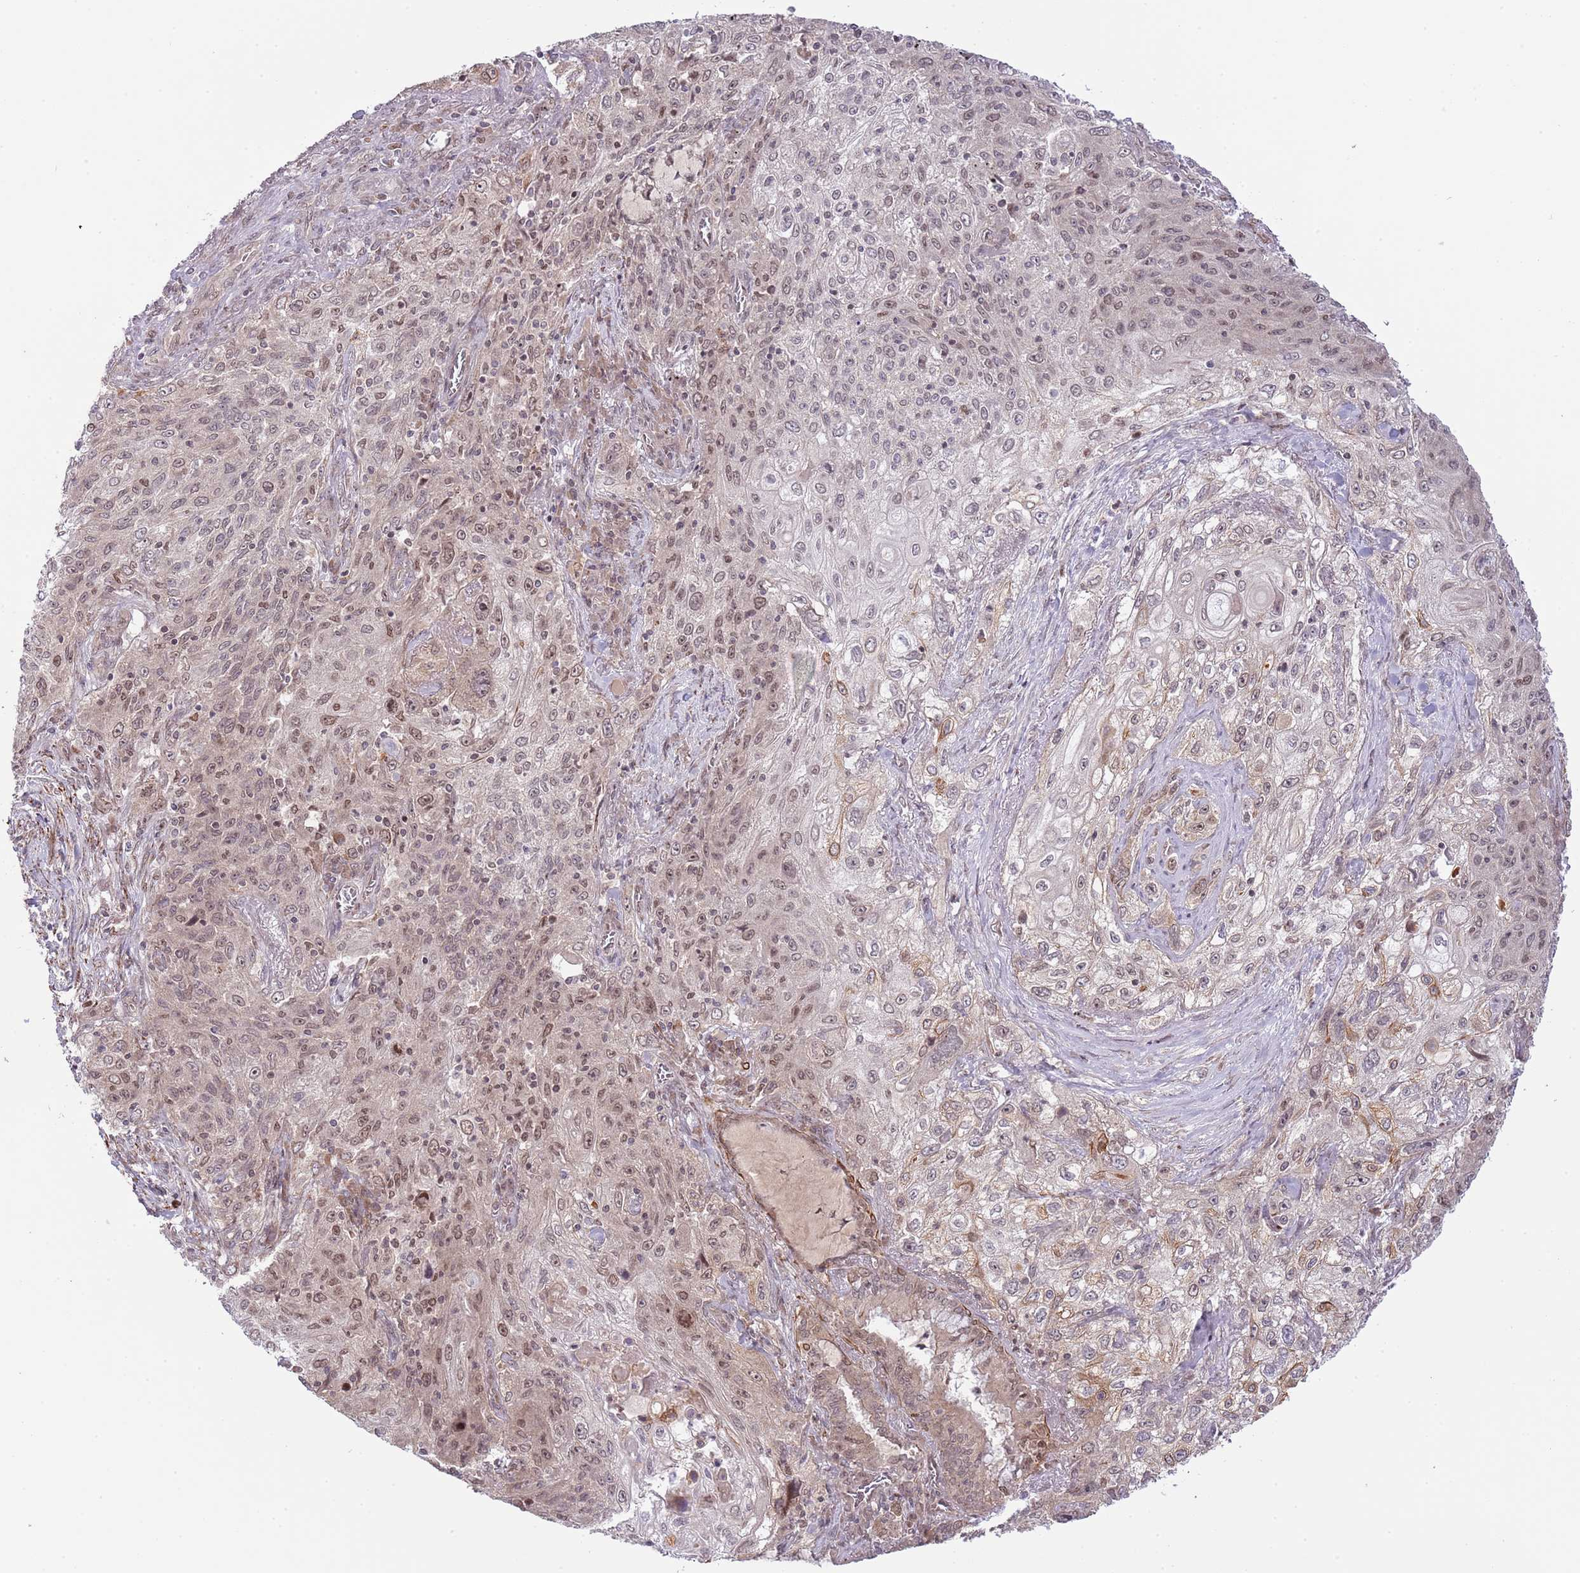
{"staining": {"intensity": "moderate", "quantity": ">75%", "location": "nuclear"}, "tissue": "lung cancer", "cell_type": "Tumor cells", "image_type": "cancer", "snomed": [{"axis": "morphology", "description": "Squamous cell carcinoma, NOS"}, {"axis": "topography", "description": "Lung"}], "caption": "Lung cancer (squamous cell carcinoma) stained with a protein marker demonstrates moderate staining in tumor cells.", "gene": "CHD1", "patient": {"sex": "female", "age": 69}}